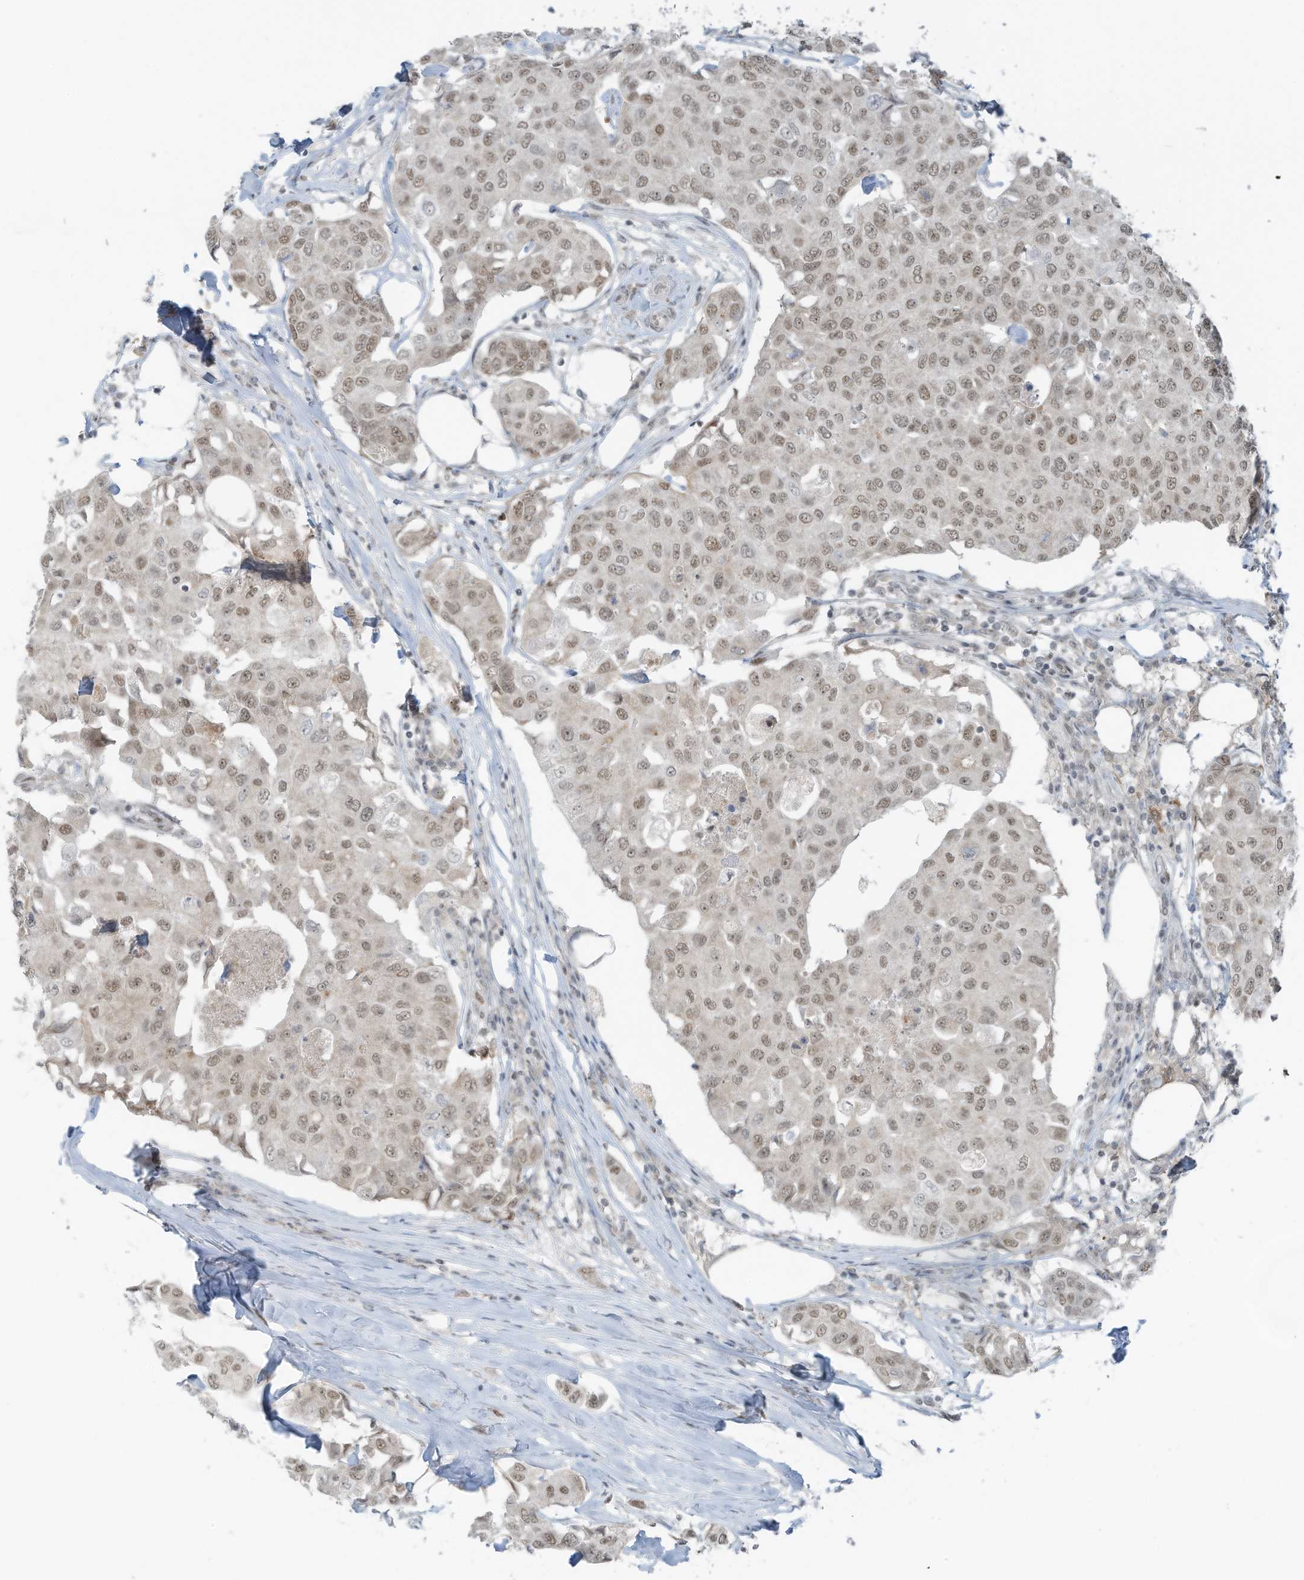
{"staining": {"intensity": "moderate", "quantity": ">75%", "location": "nuclear"}, "tissue": "breast cancer", "cell_type": "Tumor cells", "image_type": "cancer", "snomed": [{"axis": "morphology", "description": "Duct carcinoma"}, {"axis": "topography", "description": "Breast"}], "caption": "The micrograph shows a brown stain indicating the presence of a protein in the nuclear of tumor cells in breast cancer (infiltrating ductal carcinoma).", "gene": "WRNIP1", "patient": {"sex": "female", "age": 80}}